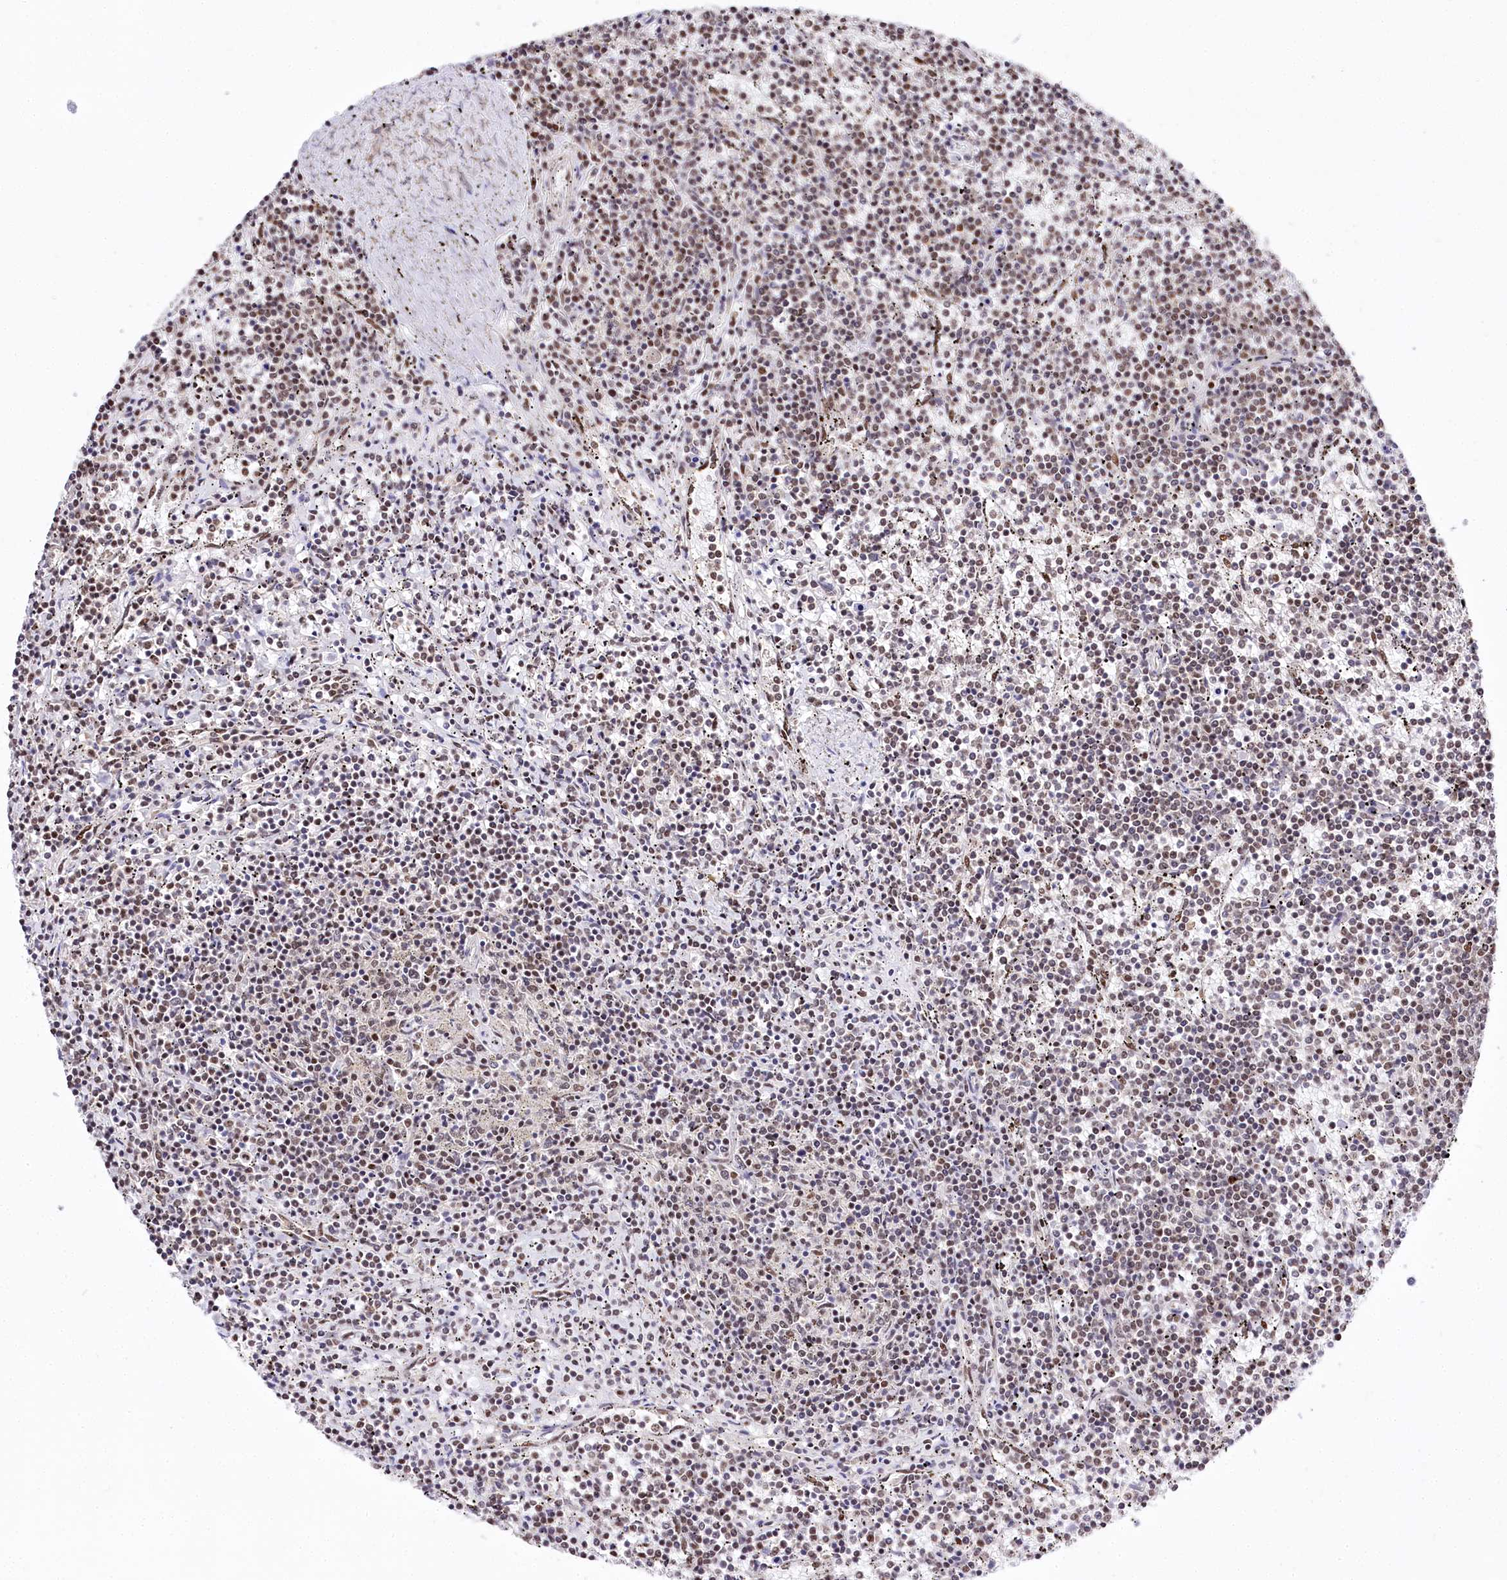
{"staining": {"intensity": "moderate", "quantity": "25%-75%", "location": "nuclear"}, "tissue": "lymphoma", "cell_type": "Tumor cells", "image_type": "cancer", "snomed": [{"axis": "morphology", "description": "Malignant lymphoma, non-Hodgkin's type, Low grade"}, {"axis": "topography", "description": "Spleen"}], "caption": "Human lymphoma stained with a brown dye shows moderate nuclear positive staining in about 25%-75% of tumor cells.", "gene": "POU4F3", "patient": {"sex": "female", "age": 50}}